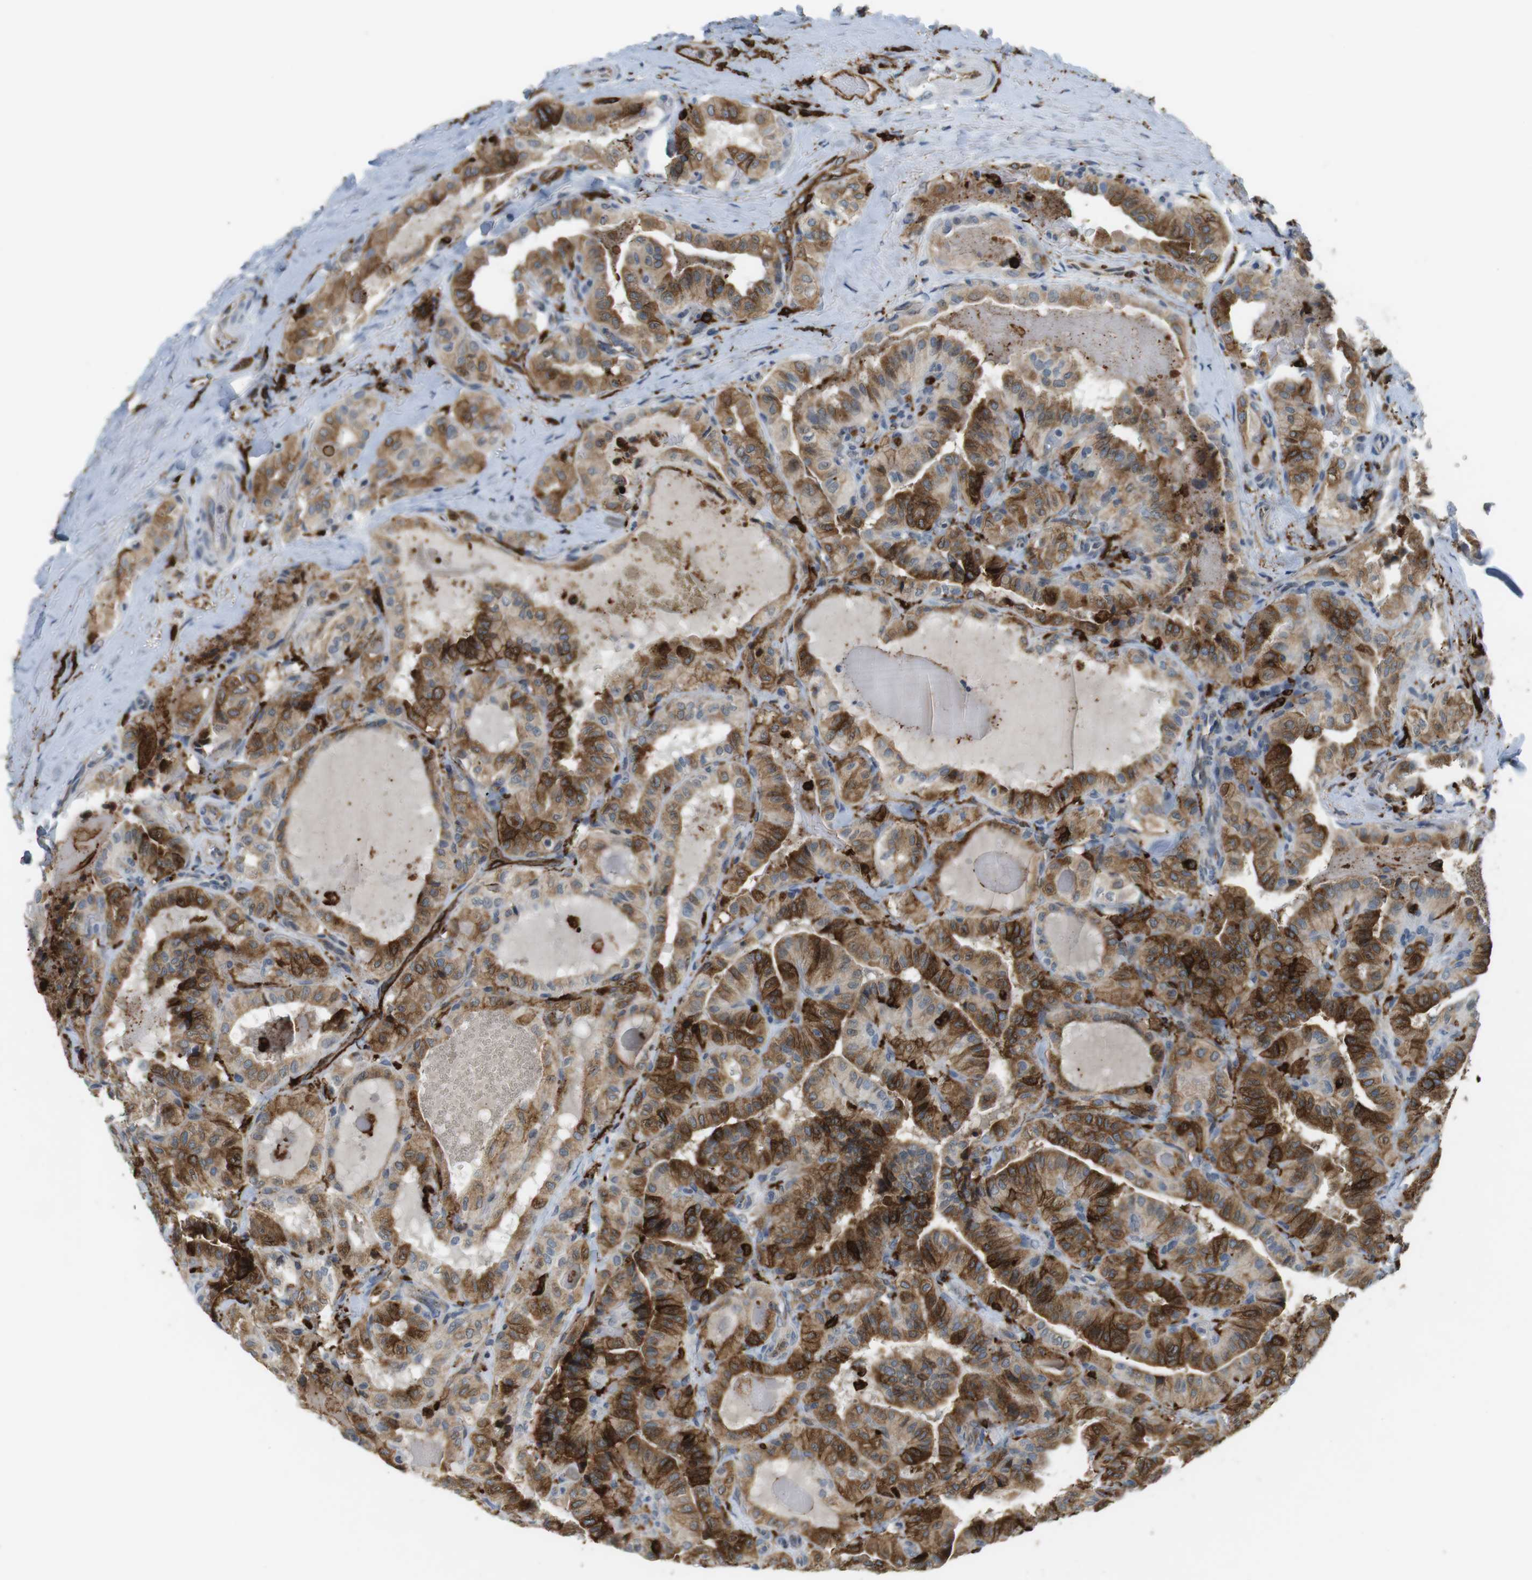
{"staining": {"intensity": "strong", "quantity": ">75%", "location": "cytoplasmic/membranous,nuclear"}, "tissue": "thyroid cancer", "cell_type": "Tumor cells", "image_type": "cancer", "snomed": [{"axis": "morphology", "description": "Papillary adenocarcinoma, NOS"}, {"axis": "topography", "description": "Thyroid gland"}], "caption": "Protein staining demonstrates strong cytoplasmic/membranous and nuclear staining in about >75% of tumor cells in papillary adenocarcinoma (thyroid).", "gene": "HLA-DRA", "patient": {"sex": "male", "age": 77}}